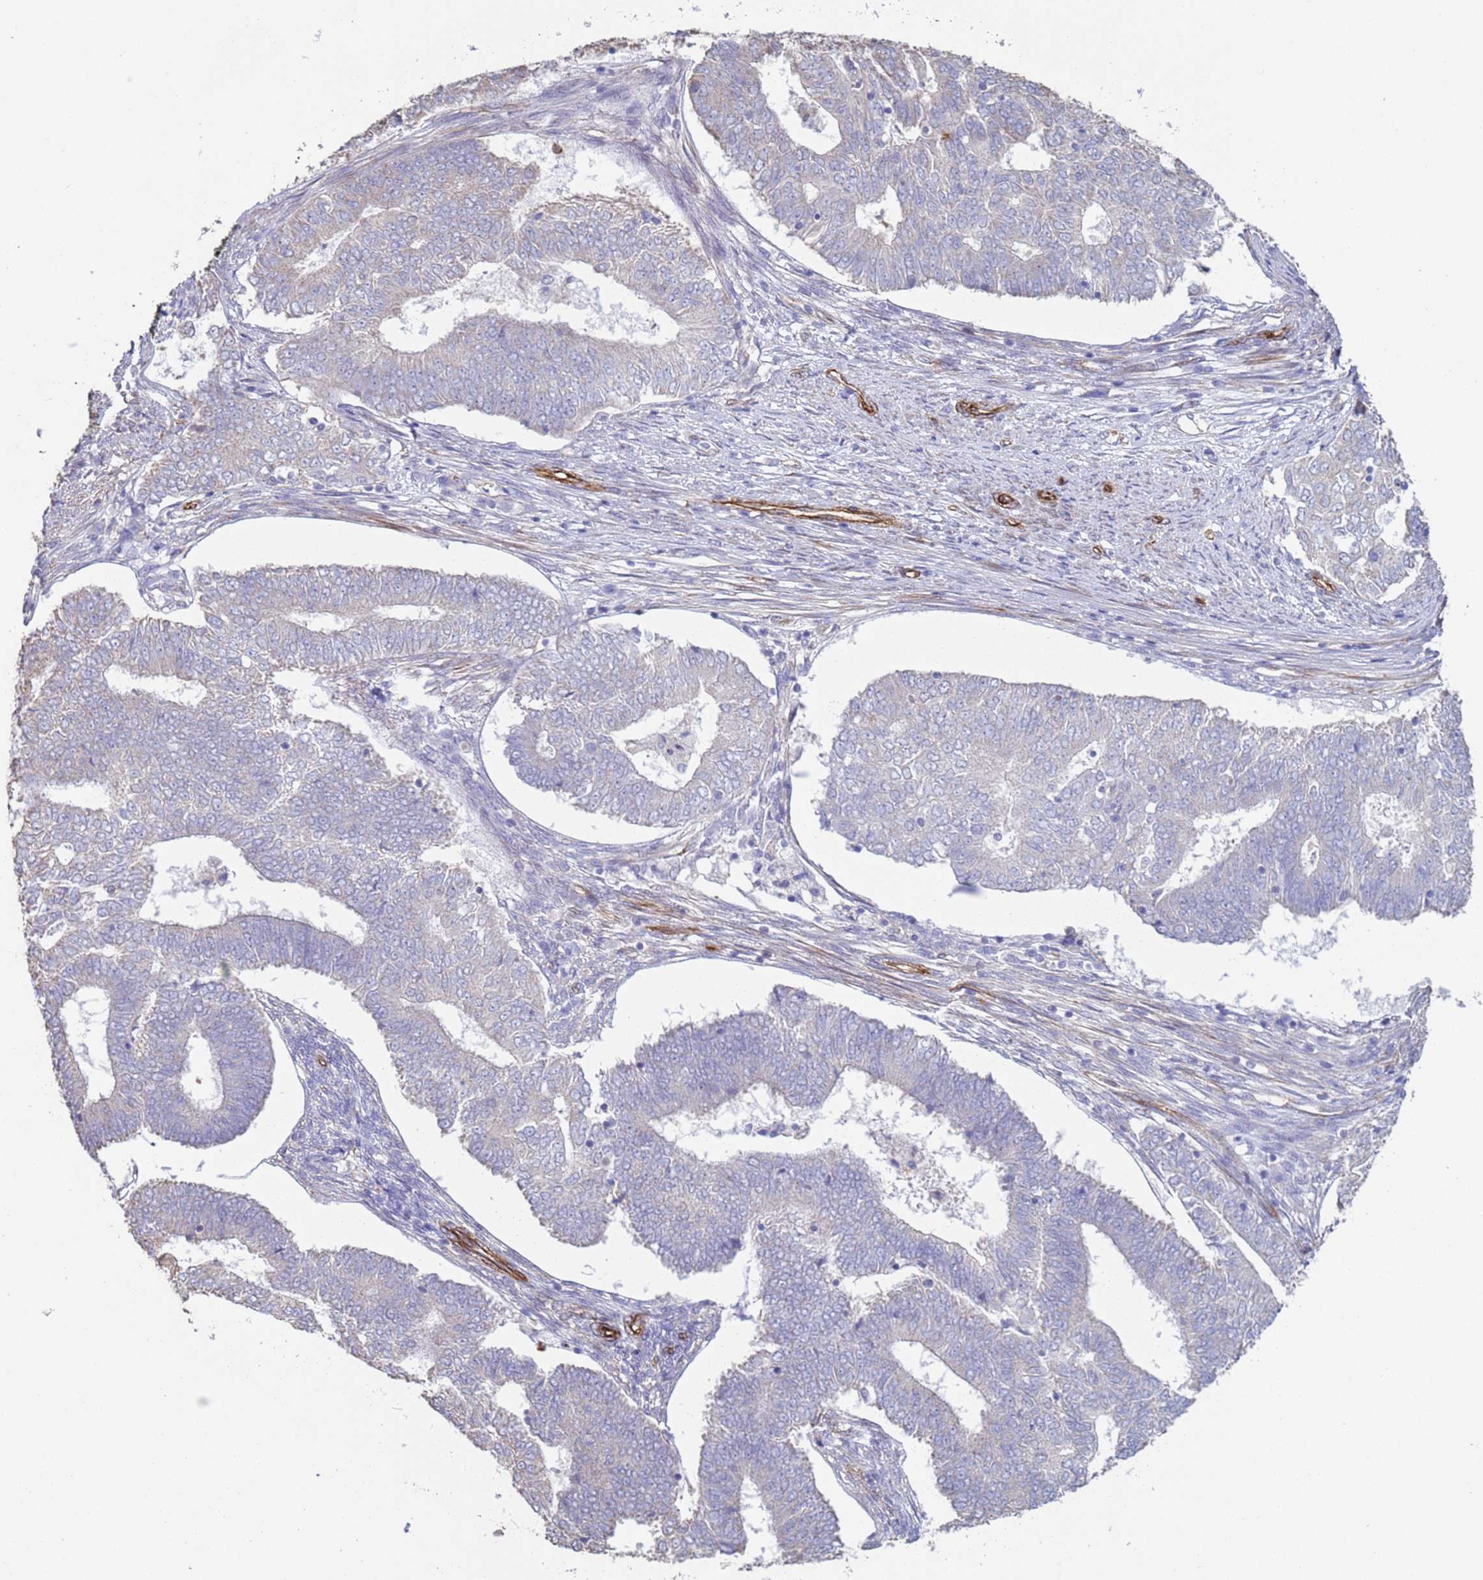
{"staining": {"intensity": "negative", "quantity": "none", "location": "none"}, "tissue": "endometrial cancer", "cell_type": "Tumor cells", "image_type": "cancer", "snomed": [{"axis": "morphology", "description": "Adenocarcinoma, NOS"}, {"axis": "topography", "description": "Endometrium"}], "caption": "The micrograph shows no significant positivity in tumor cells of adenocarcinoma (endometrial).", "gene": "GASK1A", "patient": {"sex": "female", "age": 62}}